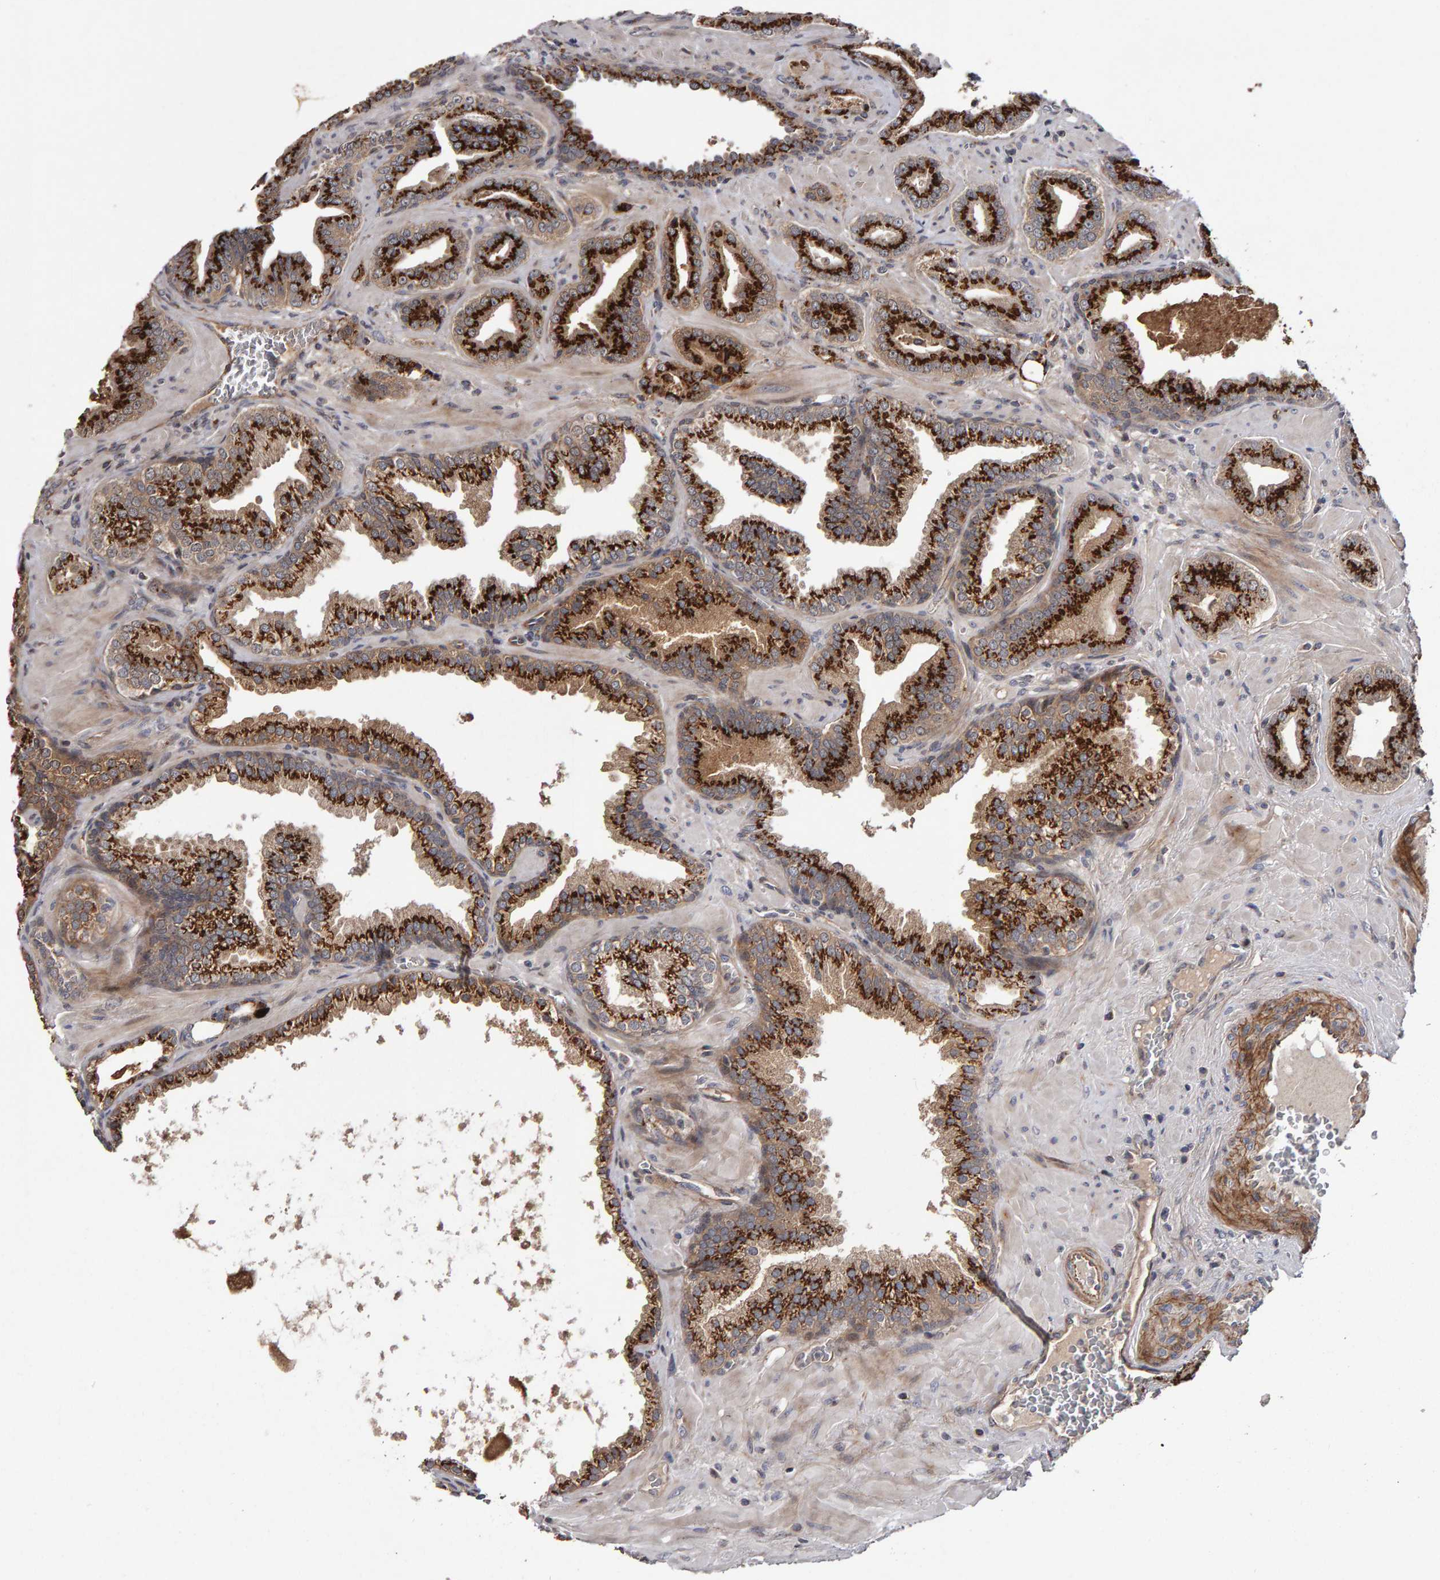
{"staining": {"intensity": "strong", "quantity": ">75%", "location": "cytoplasmic/membranous"}, "tissue": "prostate cancer", "cell_type": "Tumor cells", "image_type": "cancer", "snomed": [{"axis": "morphology", "description": "Adenocarcinoma, Low grade"}, {"axis": "topography", "description": "Prostate"}], "caption": "Tumor cells reveal high levels of strong cytoplasmic/membranous positivity in about >75% of cells in human prostate cancer.", "gene": "CANT1", "patient": {"sex": "male", "age": 62}}